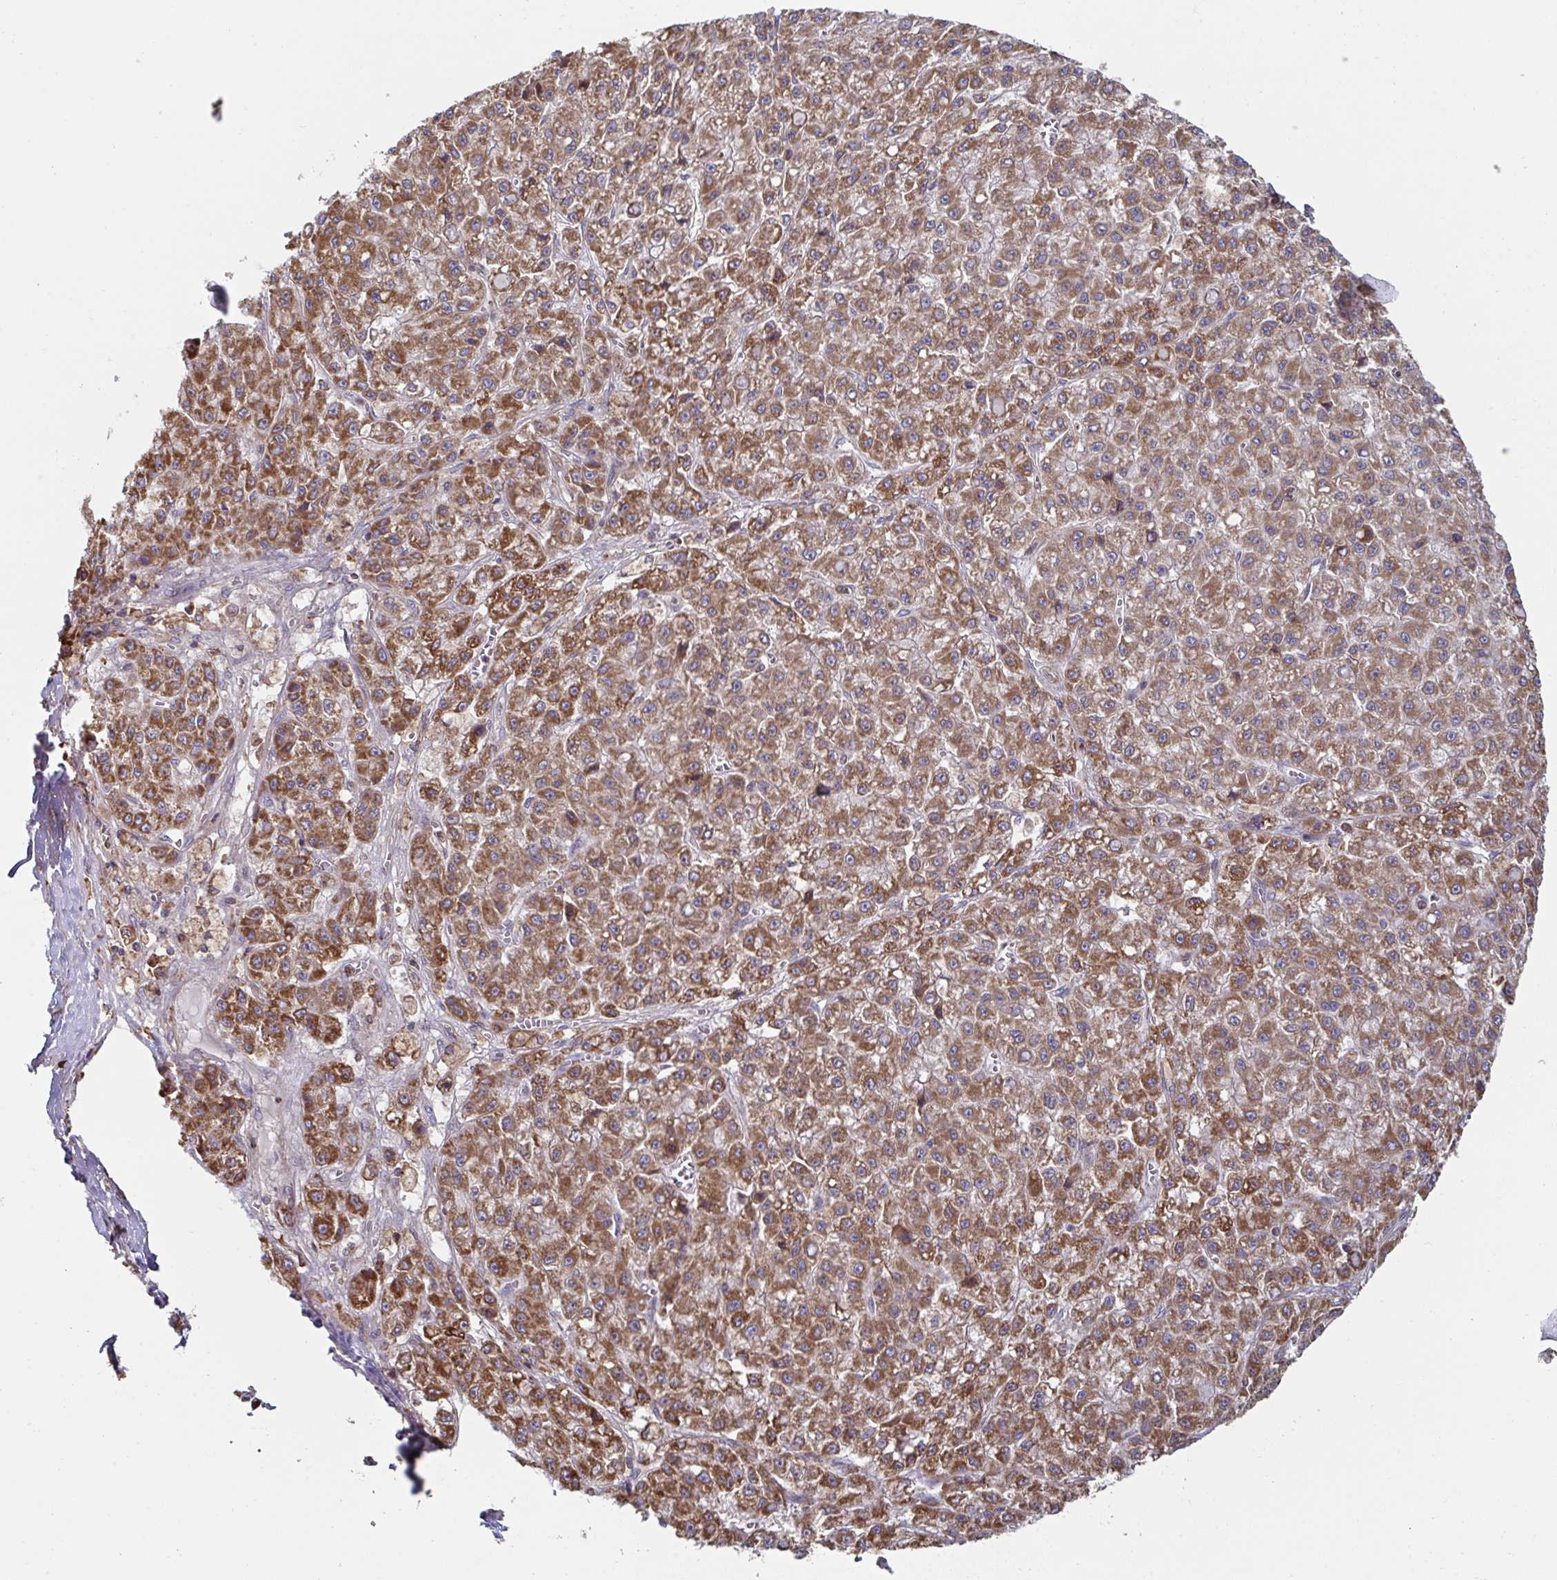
{"staining": {"intensity": "strong", "quantity": ">75%", "location": "cytoplasmic/membranous"}, "tissue": "liver cancer", "cell_type": "Tumor cells", "image_type": "cancer", "snomed": [{"axis": "morphology", "description": "Carcinoma, Hepatocellular, NOS"}, {"axis": "topography", "description": "Liver"}], "caption": "Liver cancer (hepatocellular carcinoma) stained with DAB (3,3'-diaminobenzidine) immunohistochemistry (IHC) reveals high levels of strong cytoplasmic/membranous staining in about >75% of tumor cells. Nuclei are stained in blue.", "gene": "DZANK1", "patient": {"sex": "male", "age": 70}}